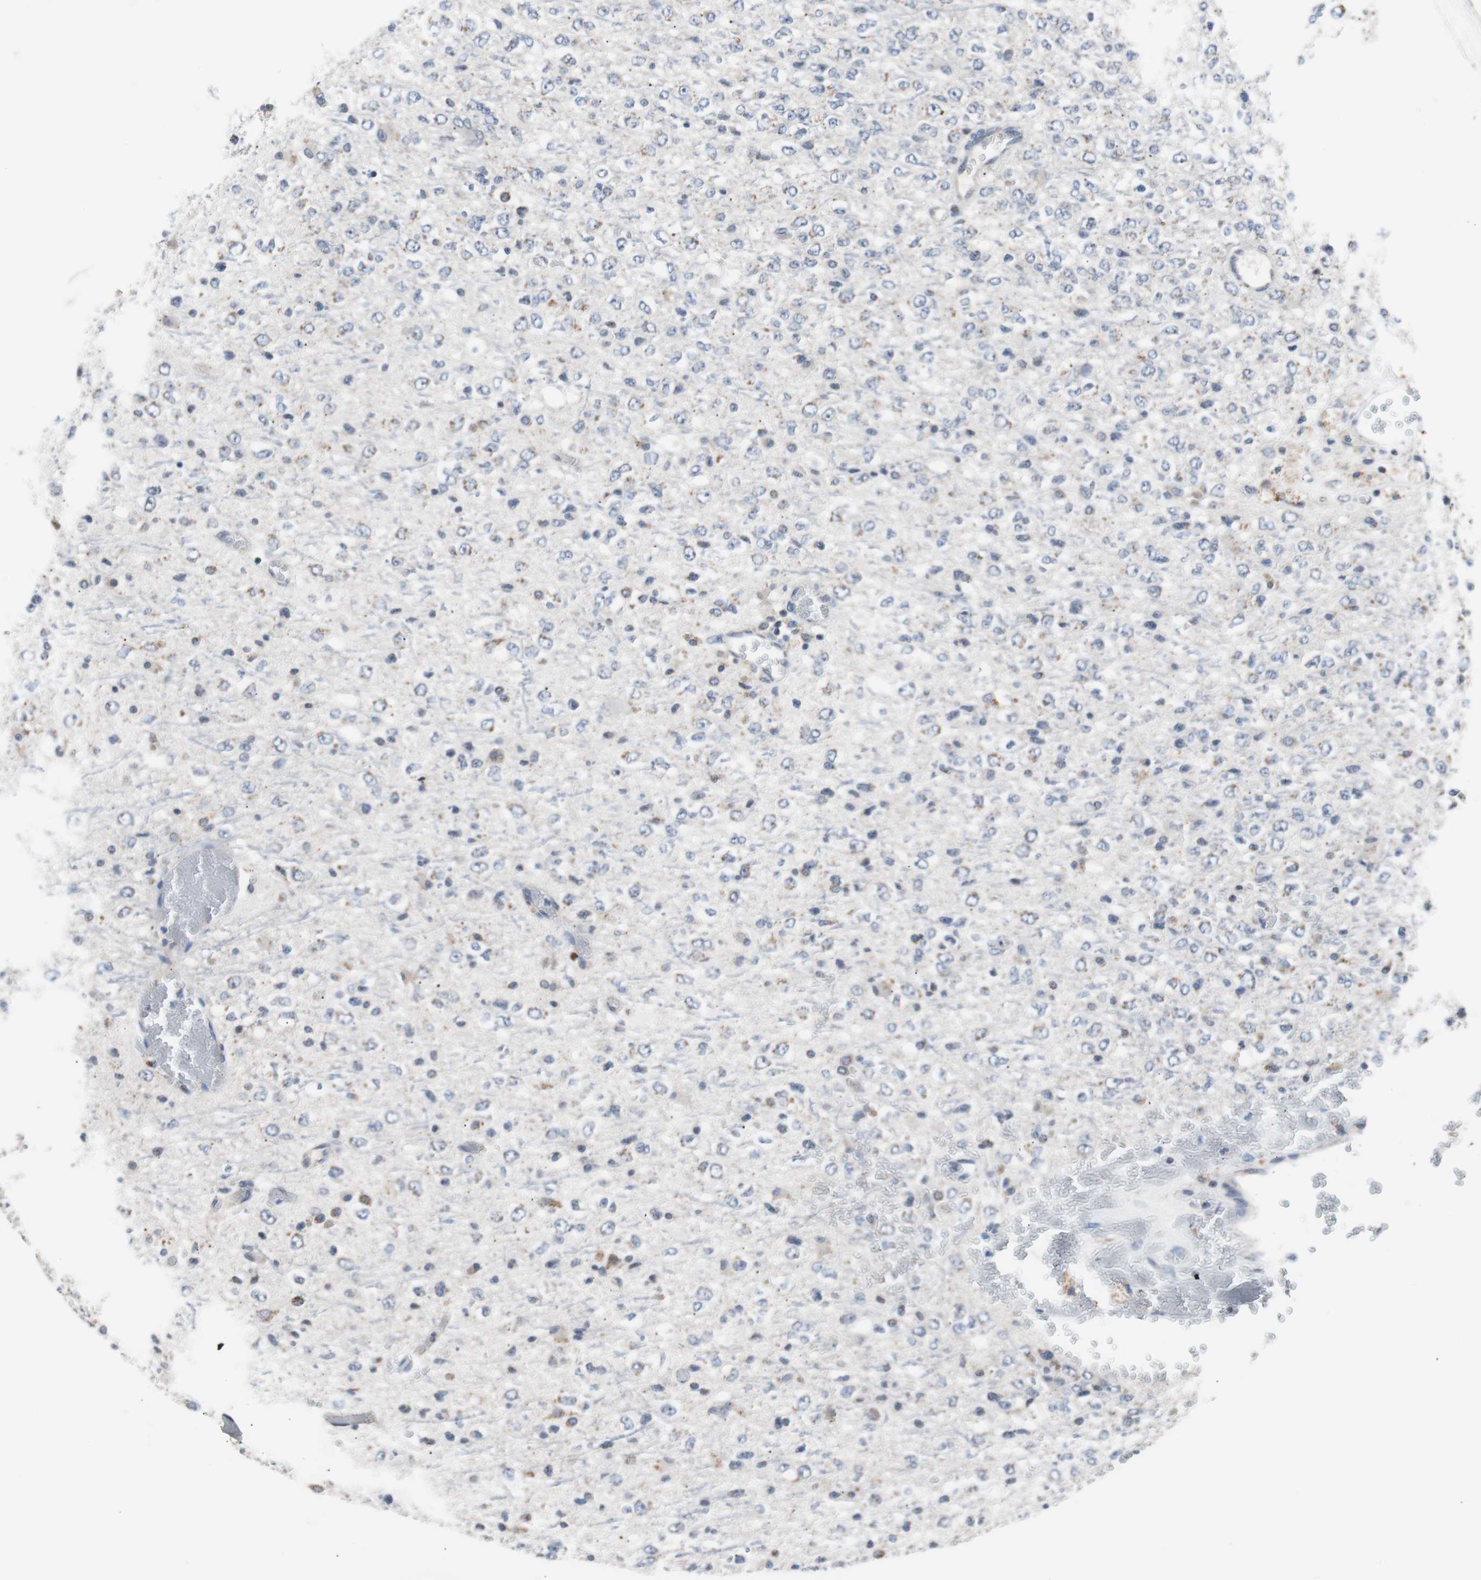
{"staining": {"intensity": "moderate", "quantity": "25%-75%", "location": "cytoplasmic/membranous"}, "tissue": "glioma", "cell_type": "Tumor cells", "image_type": "cancer", "snomed": [{"axis": "morphology", "description": "Glioma, malignant, High grade"}, {"axis": "topography", "description": "pancreas cauda"}], "caption": "A brown stain shows moderate cytoplasmic/membranous expression of a protein in glioma tumor cells.", "gene": "PITRM1", "patient": {"sex": "male", "age": 60}}